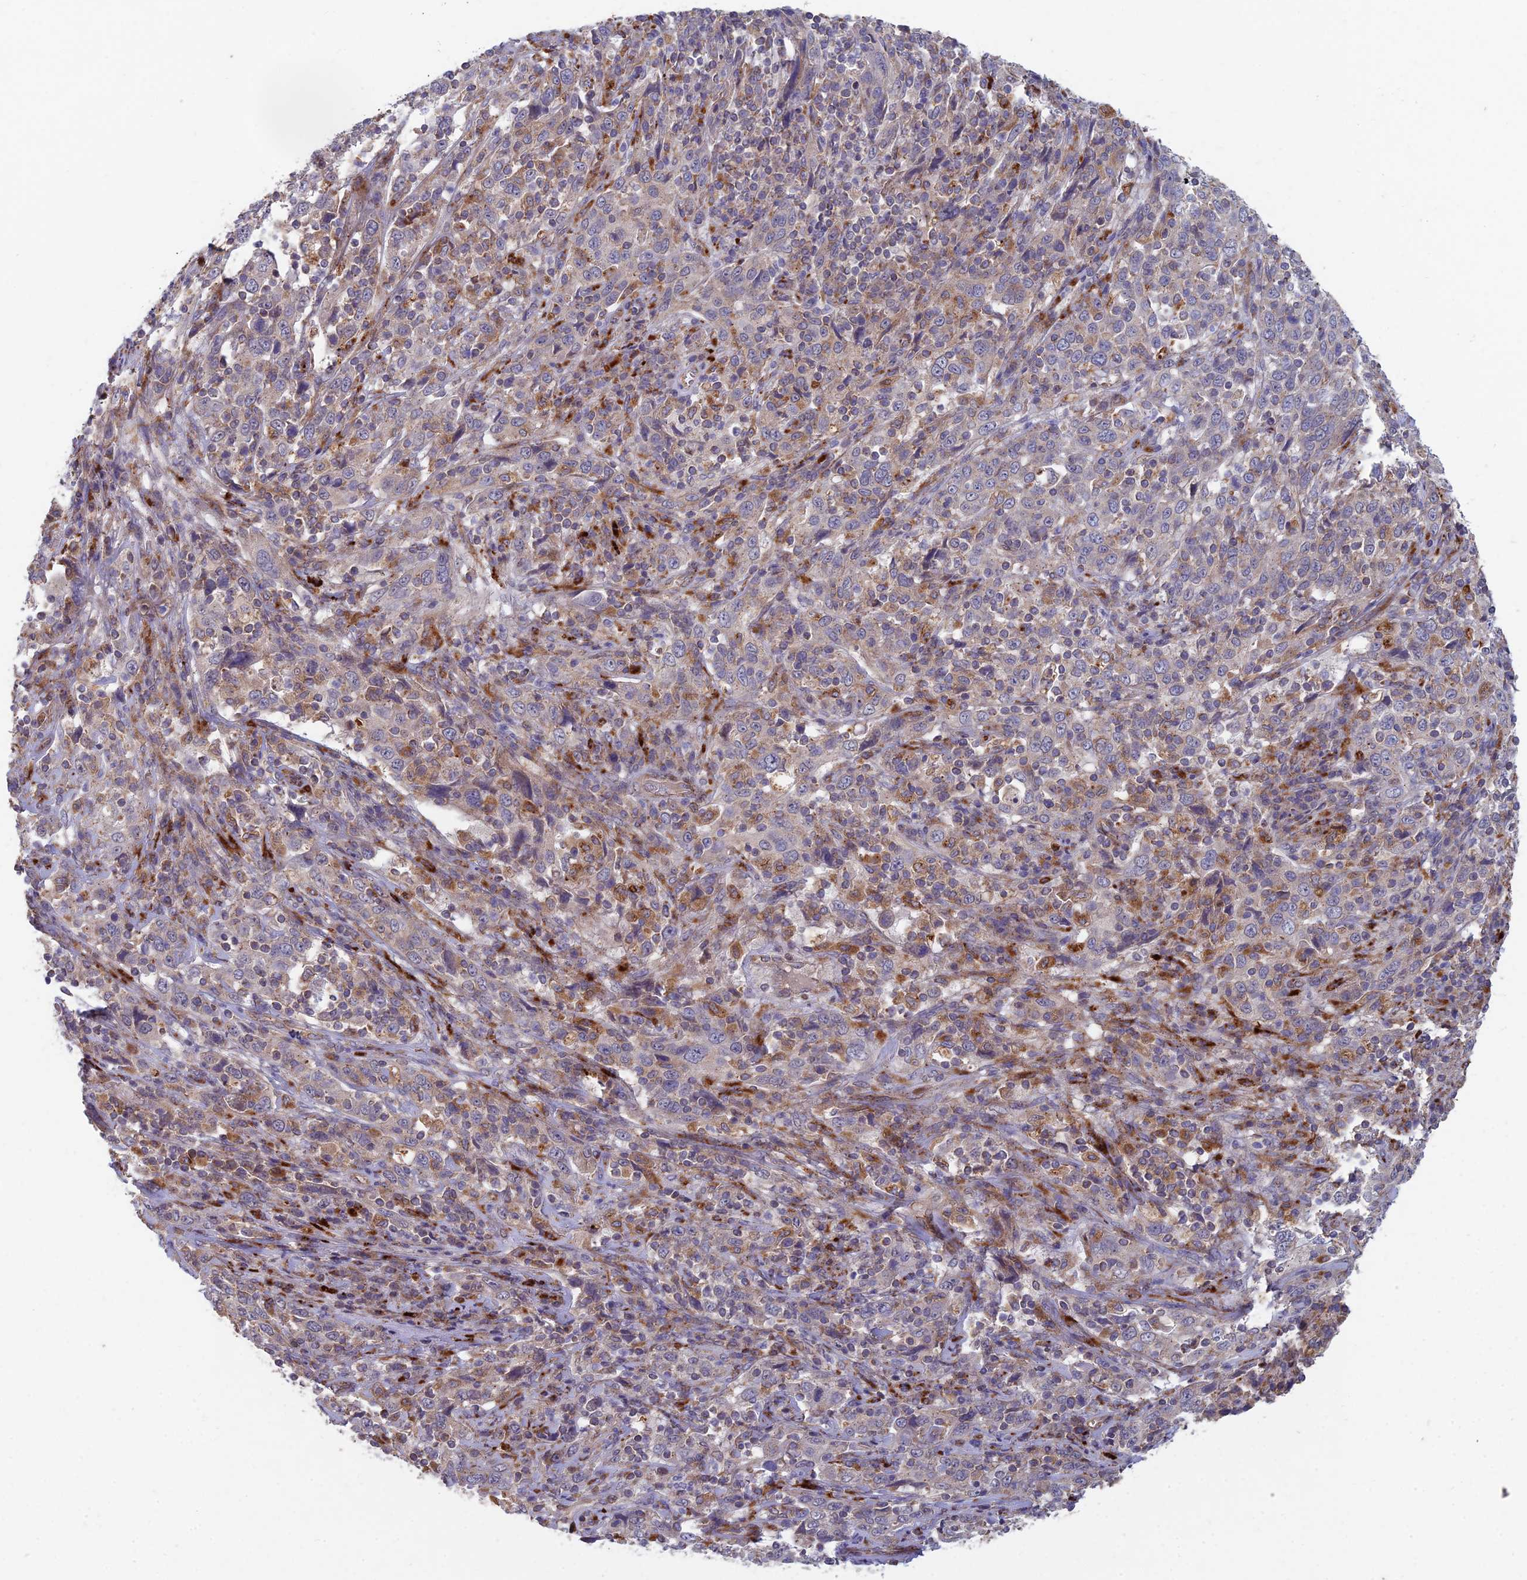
{"staining": {"intensity": "moderate", "quantity": "25%-75%", "location": "cytoplasmic/membranous"}, "tissue": "cervical cancer", "cell_type": "Tumor cells", "image_type": "cancer", "snomed": [{"axis": "morphology", "description": "Squamous cell carcinoma, NOS"}, {"axis": "topography", "description": "Cervix"}], "caption": "About 25%-75% of tumor cells in human cervical cancer (squamous cell carcinoma) demonstrate moderate cytoplasmic/membranous protein staining as visualized by brown immunohistochemical staining.", "gene": "FOXS1", "patient": {"sex": "female", "age": 46}}